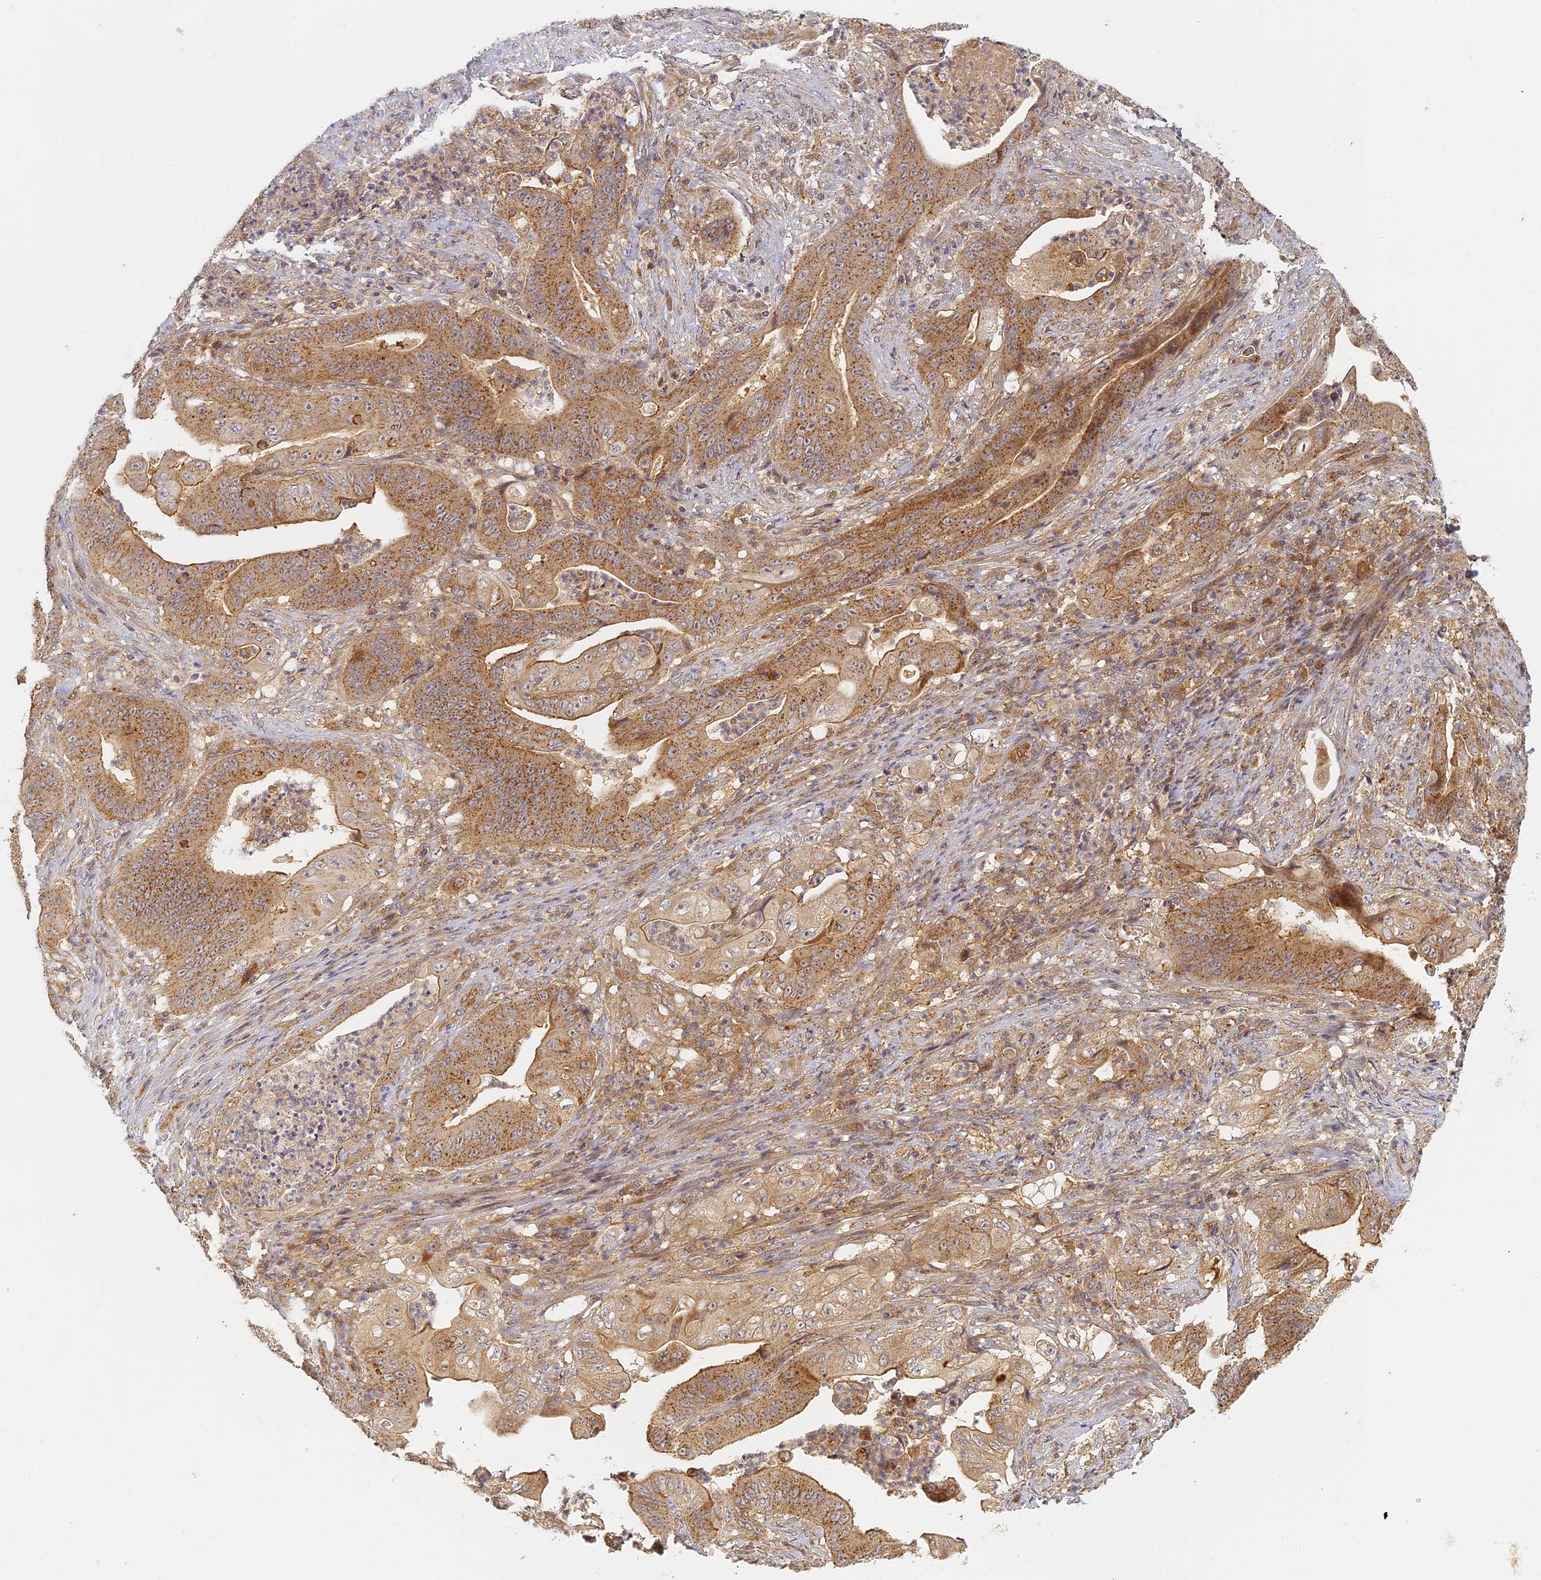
{"staining": {"intensity": "moderate", "quantity": ">75%", "location": "cytoplasmic/membranous"}, "tissue": "stomach cancer", "cell_type": "Tumor cells", "image_type": "cancer", "snomed": [{"axis": "morphology", "description": "Adenocarcinoma, NOS"}, {"axis": "topography", "description": "Stomach"}], "caption": "DAB immunohistochemical staining of stomach adenocarcinoma exhibits moderate cytoplasmic/membranous protein positivity in approximately >75% of tumor cells.", "gene": "INO80D", "patient": {"sex": "female", "age": 73}}